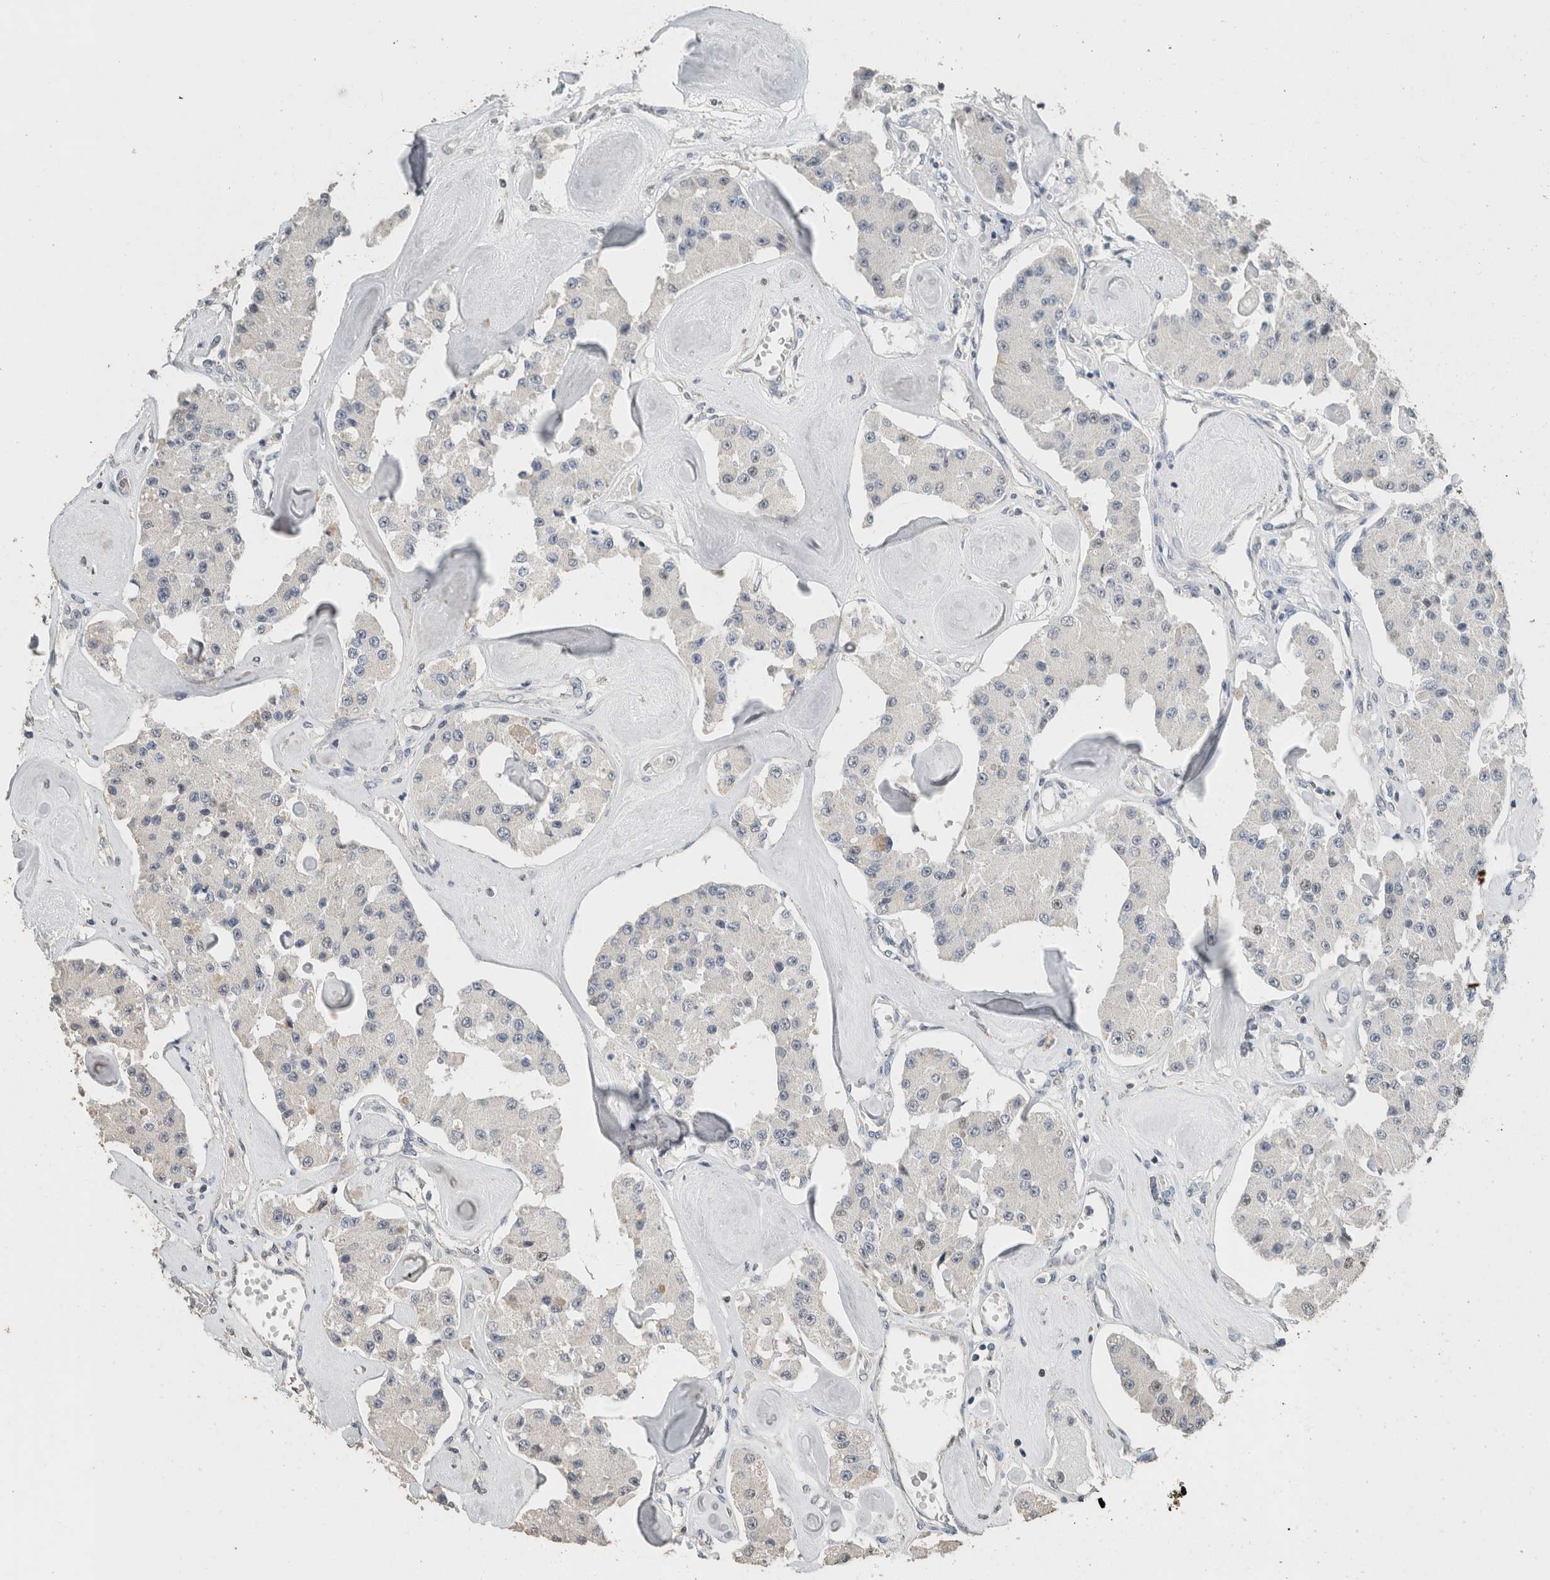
{"staining": {"intensity": "negative", "quantity": "none", "location": "none"}, "tissue": "carcinoid", "cell_type": "Tumor cells", "image_type": "cancer", "snomed": [{"axis": "morphology", "description": "Carcinoid, malignant, NOS"}, {"axis": "topography", "description": "Pancreas"}], "caption": "Immunohistochemistry (IHC) of carcinoid exhibits no expression in tumor cells. (DAB (3,3'-diaminobenzidine) IHC visualized using brightfield microscopy, high magnification).", "gene": "ACVR2B", "patient": {"sex": "male", "age": 41}}